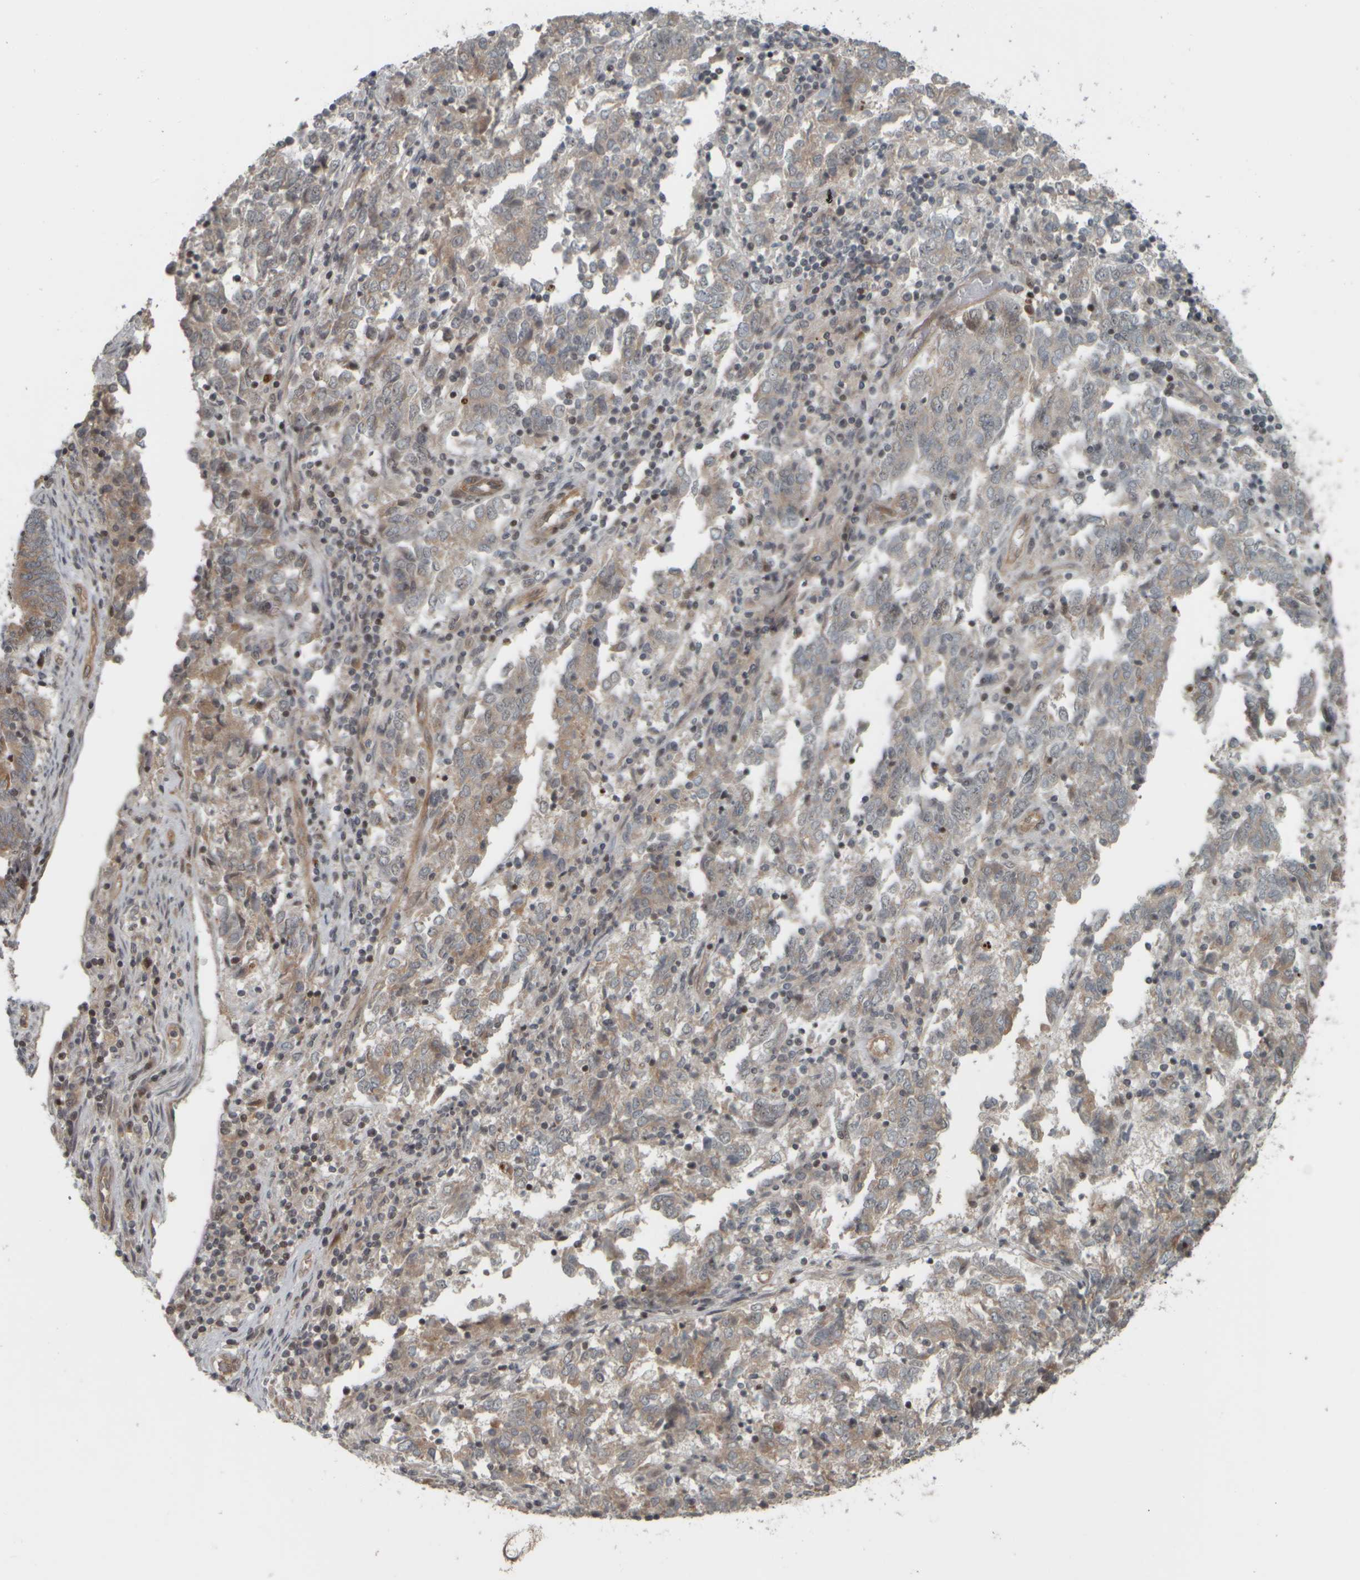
{"staining": {"intensity": "moderate", "quantity": "<25%", "location": "cytoplasmic/membranous"}, "tissue": "endometrial cancer", "cell_type": "Tumor cells", "image_type": "cancer", "snomed": [{"axis": "morphology", "description": "Adenocarcinoma, NOS"}, {"axis": "topography", "description": "Endometrium"}], "caption": "Immunohistochemistry (IHC) of human endometrial cancer reveals low levels of moderate cytoplasmic/membranous positivity in approximately <25% of tumor cells.", "gene": "NAPG", "patient": {"sex": "female", "age": 80}}